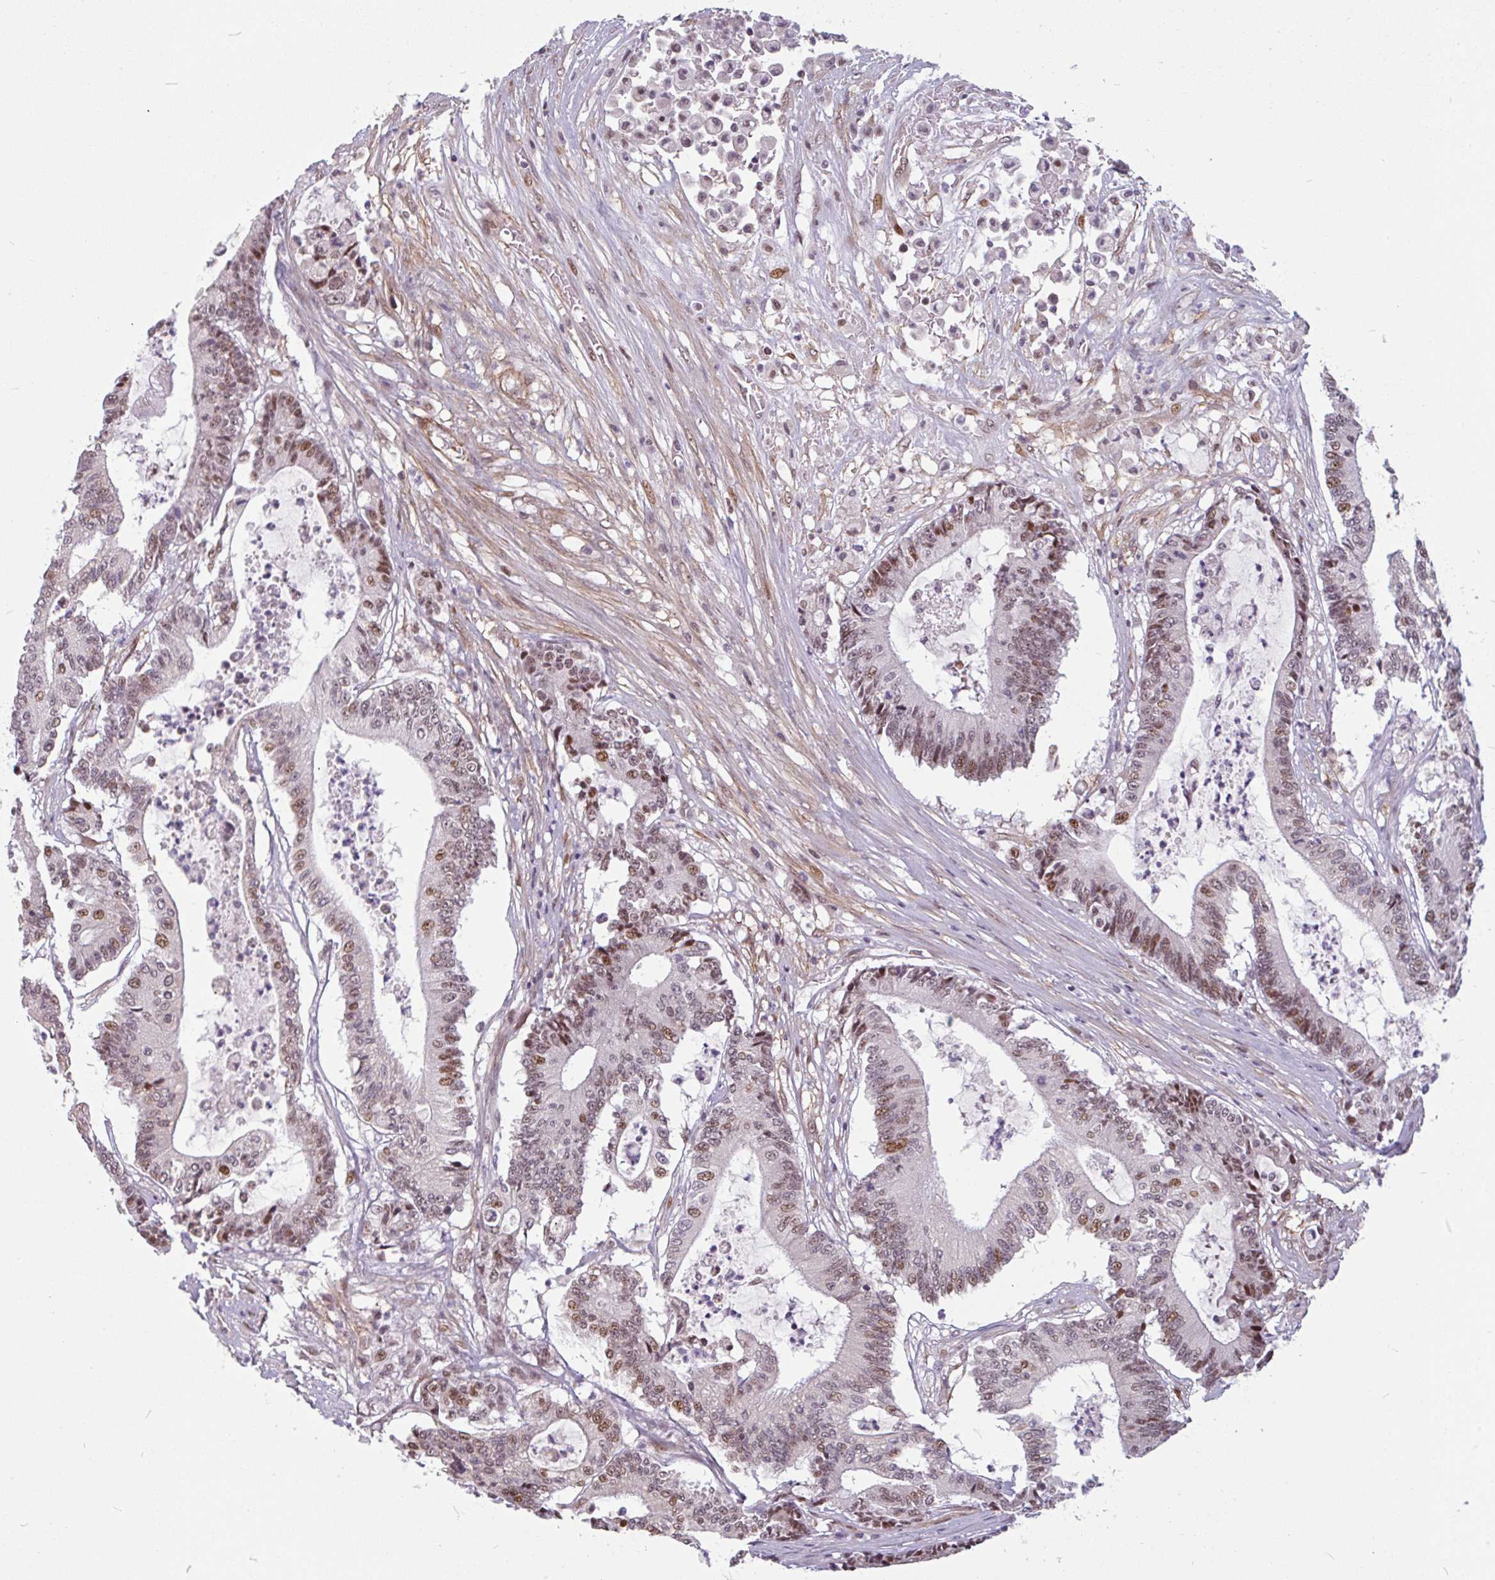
{"staining": {"intensity": "moderate", "quantity": ">75%", "location": "nuclear"}, "tissue": "colorectal cancer", "cell_type": "Tumor cells", "image_type": "cancer", "snomed": [{"axis": "morphology", "description": "Adenocarcinoma, NOS"}, {"axis": "topography", "description": "Colon"}], "caption": "IHC (DAB (3,3'-diaminobenzidine)) staining of colorectal adenocarcinoma exhibits moderate nuclear protein positivity in about >75% of tumor cells.", "gene": "TMEM119", "patient": {"sex": "female", "age": 84}}